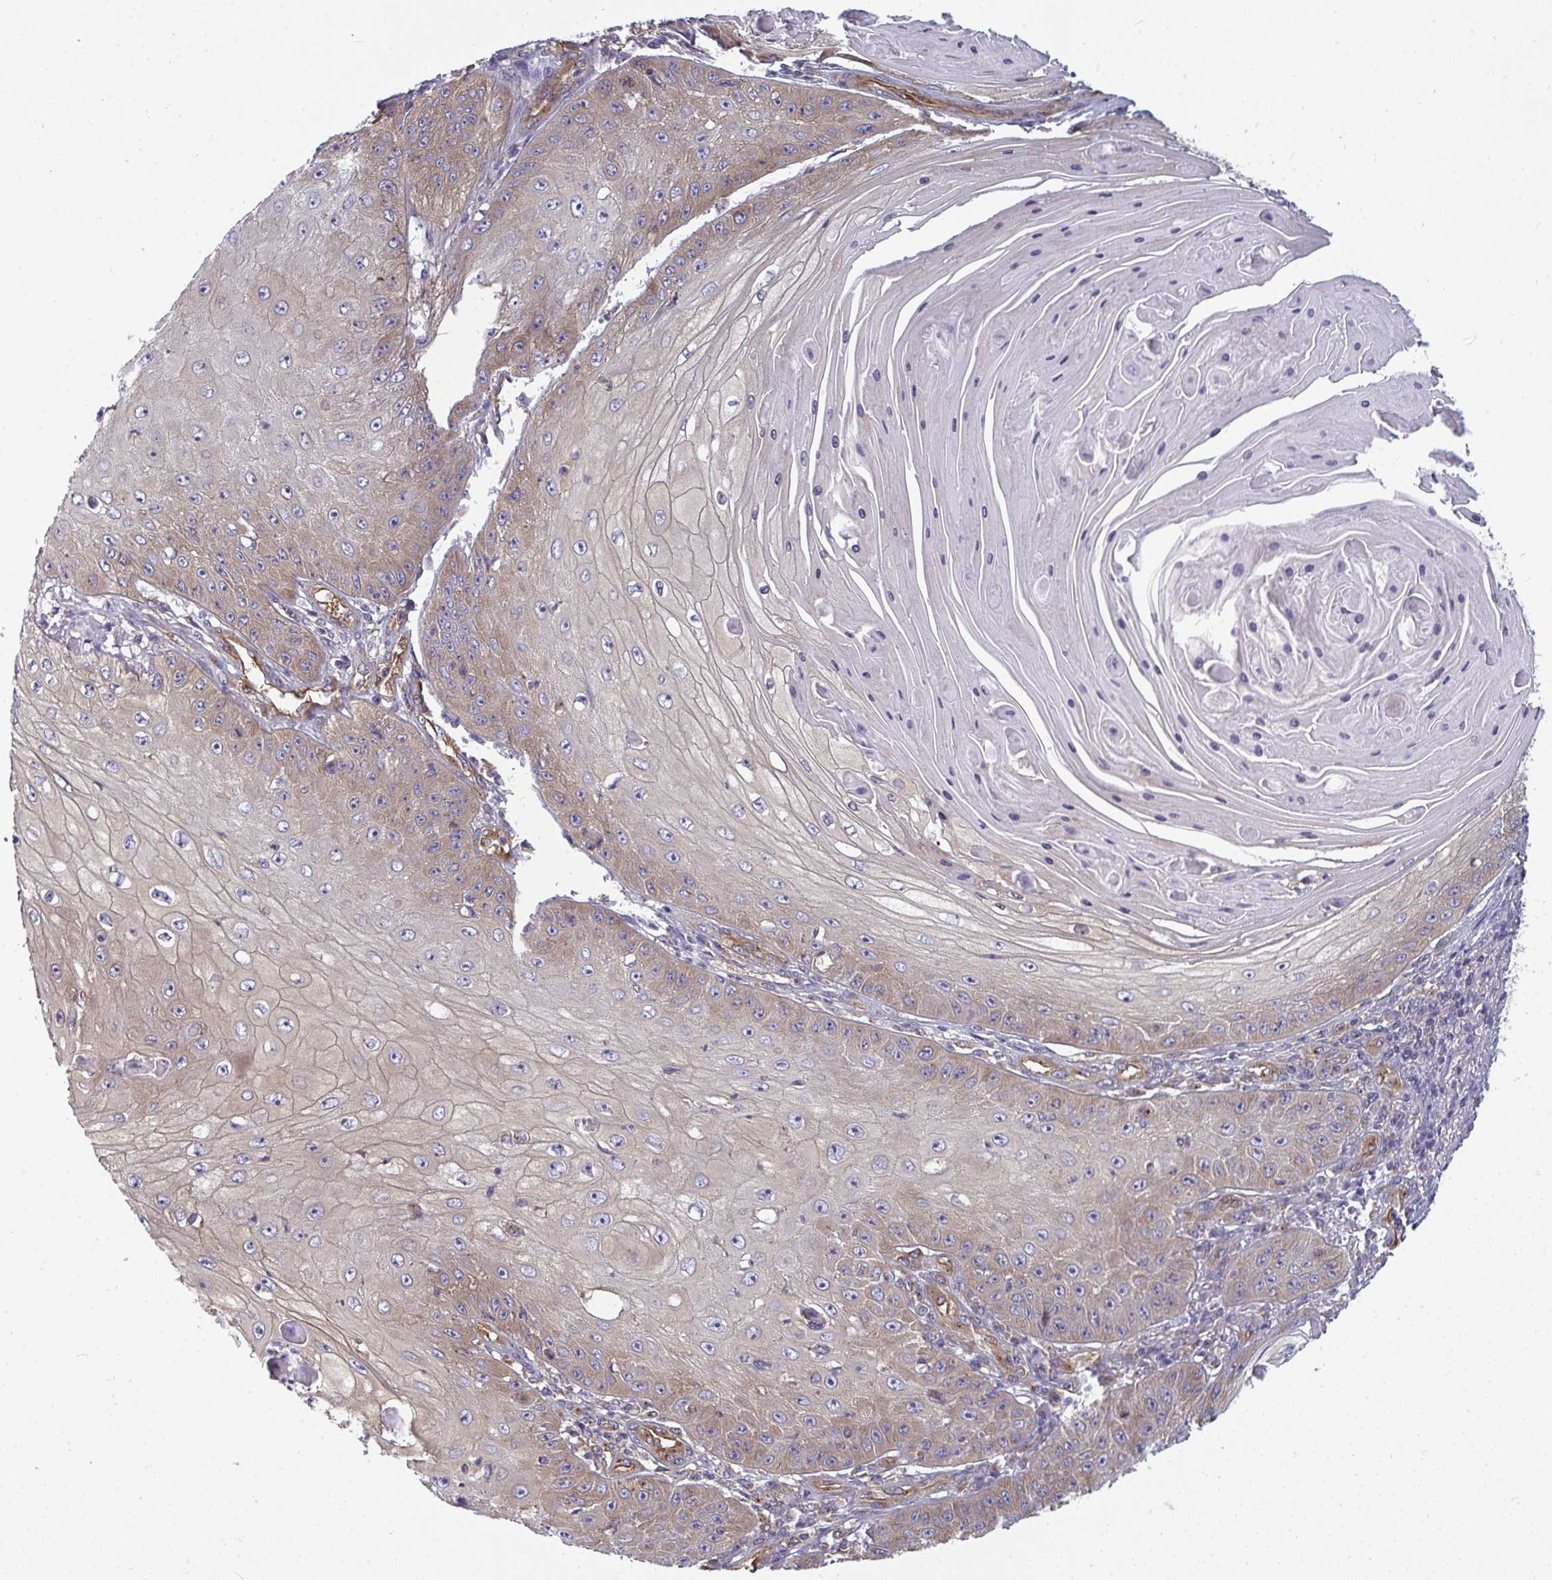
{"staining": {"intensity": "moderate", "quantity": "25%-75%", "location": "cytoplasmic/membranous"}, "tissue": "skin cancer", "cell_type": "Tumor cells", "image_type": "cancer", "snomed": [{"axis": "morphology", "description": "Squamous cell carcinoma, NOS"}, {"axis": "topography", "description": "Skin"}], "caption": "Immunohistochemical staining of skin cancer (squamous cell carcinoma) shows moderate cytoplasmic/membranous protein staining in approximately 25%-75% of tumor cells.", "gene": "DYNC1I2", "patient": {"sex": "male", "age": 70}}